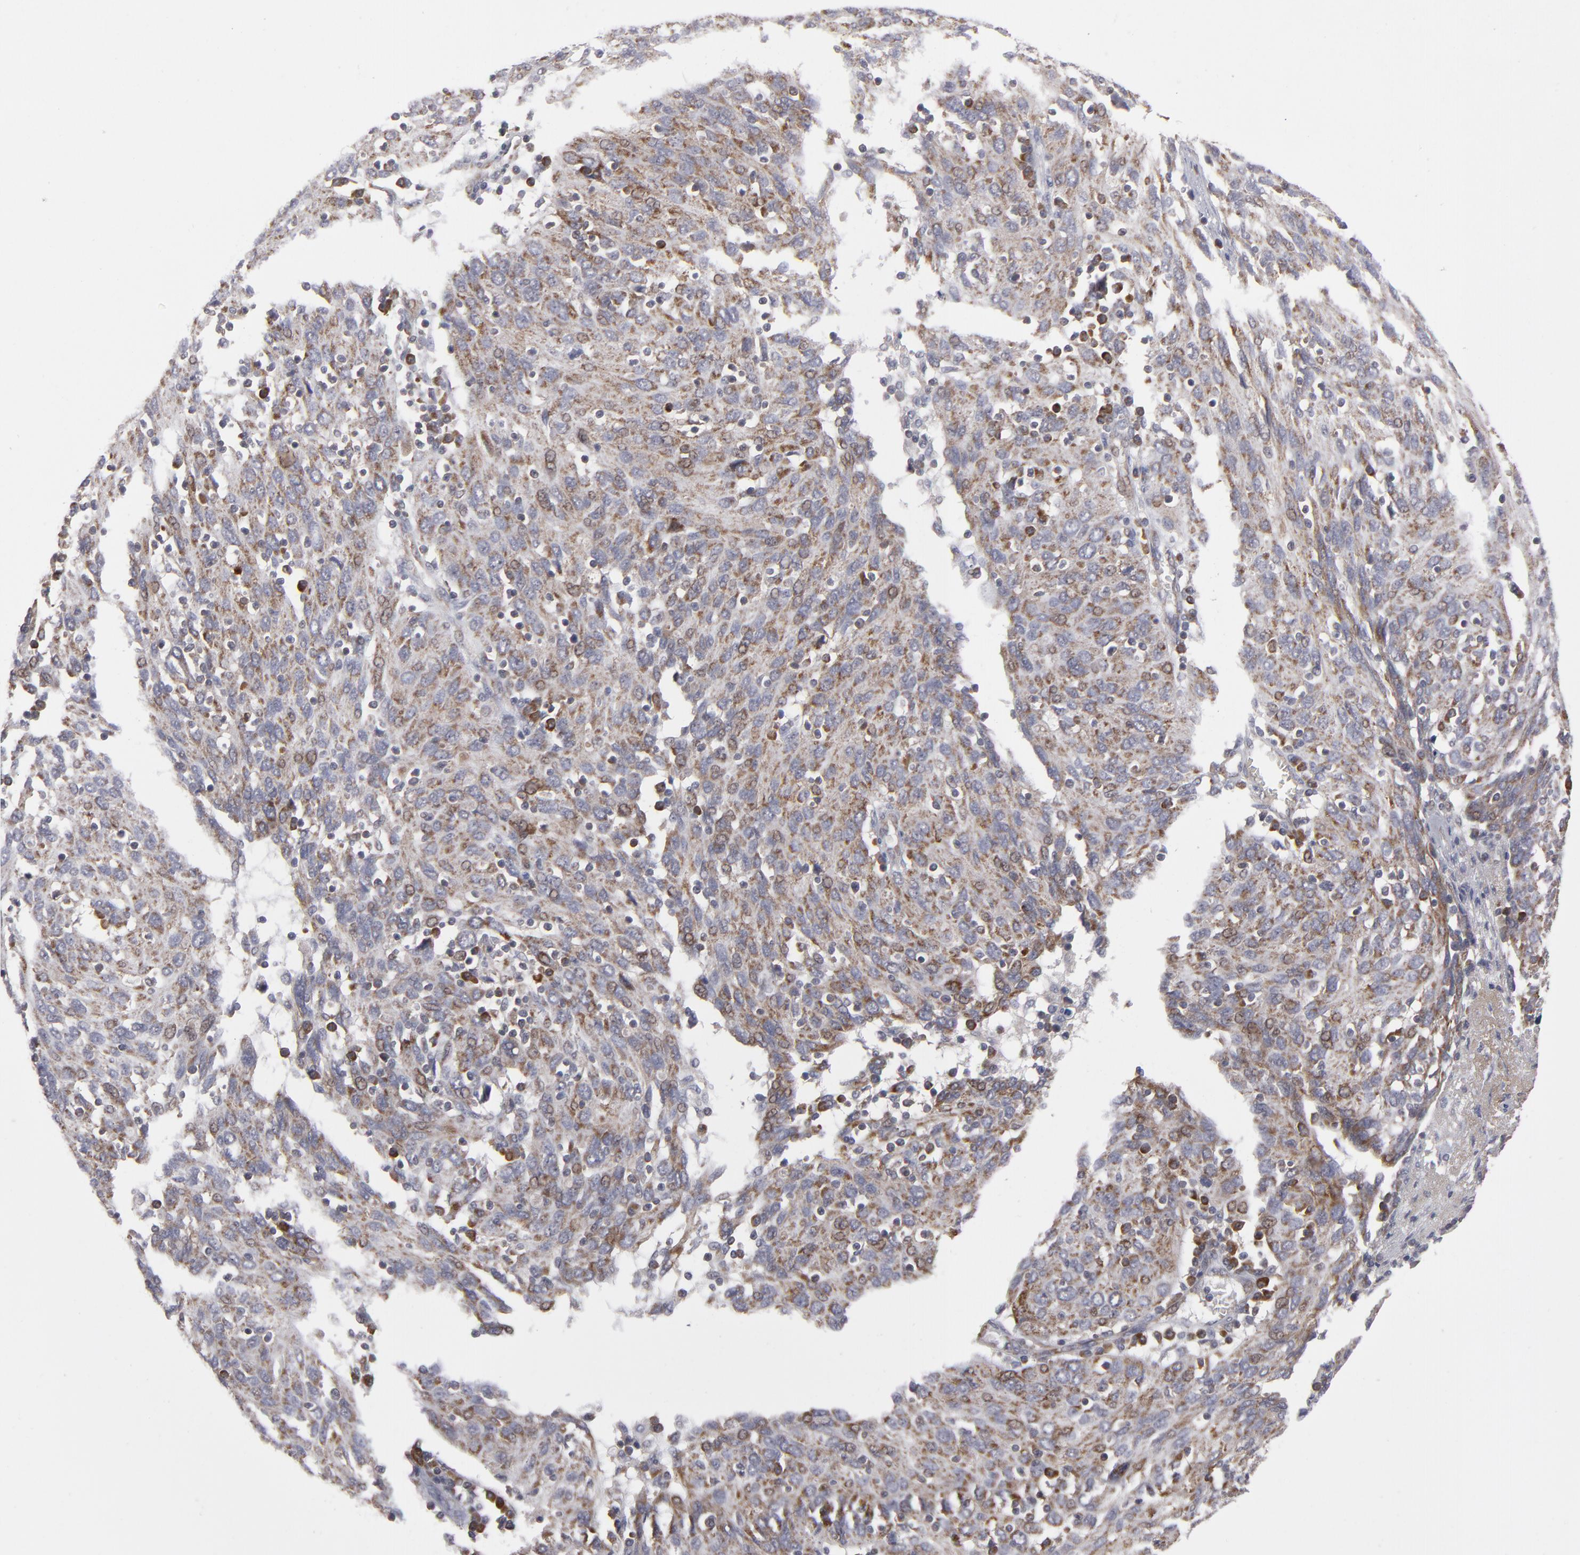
{"staining": {"intensity": "moderate", "quantity": "25%-75%", "location": "cytoplasmic/membranous"}, "tissue": "ovarian cancer", "cell_type": "Tumor cells", "image_type": "cancer", "snomed": [{"axis": "morphology", "description": "Carcinoma, endometroid"}, {"axis": "topography", "description": "Ovary"}], "caption": "Ovarian cancer (endometroid carcinoma) stained for a protein (brown) displays moderate cytoplasmic/membranous positive staining in approximately 25%-75% of tumor cells.", "gene": "GLCCI1", "patient": {"sex": "female", "age": 50}}